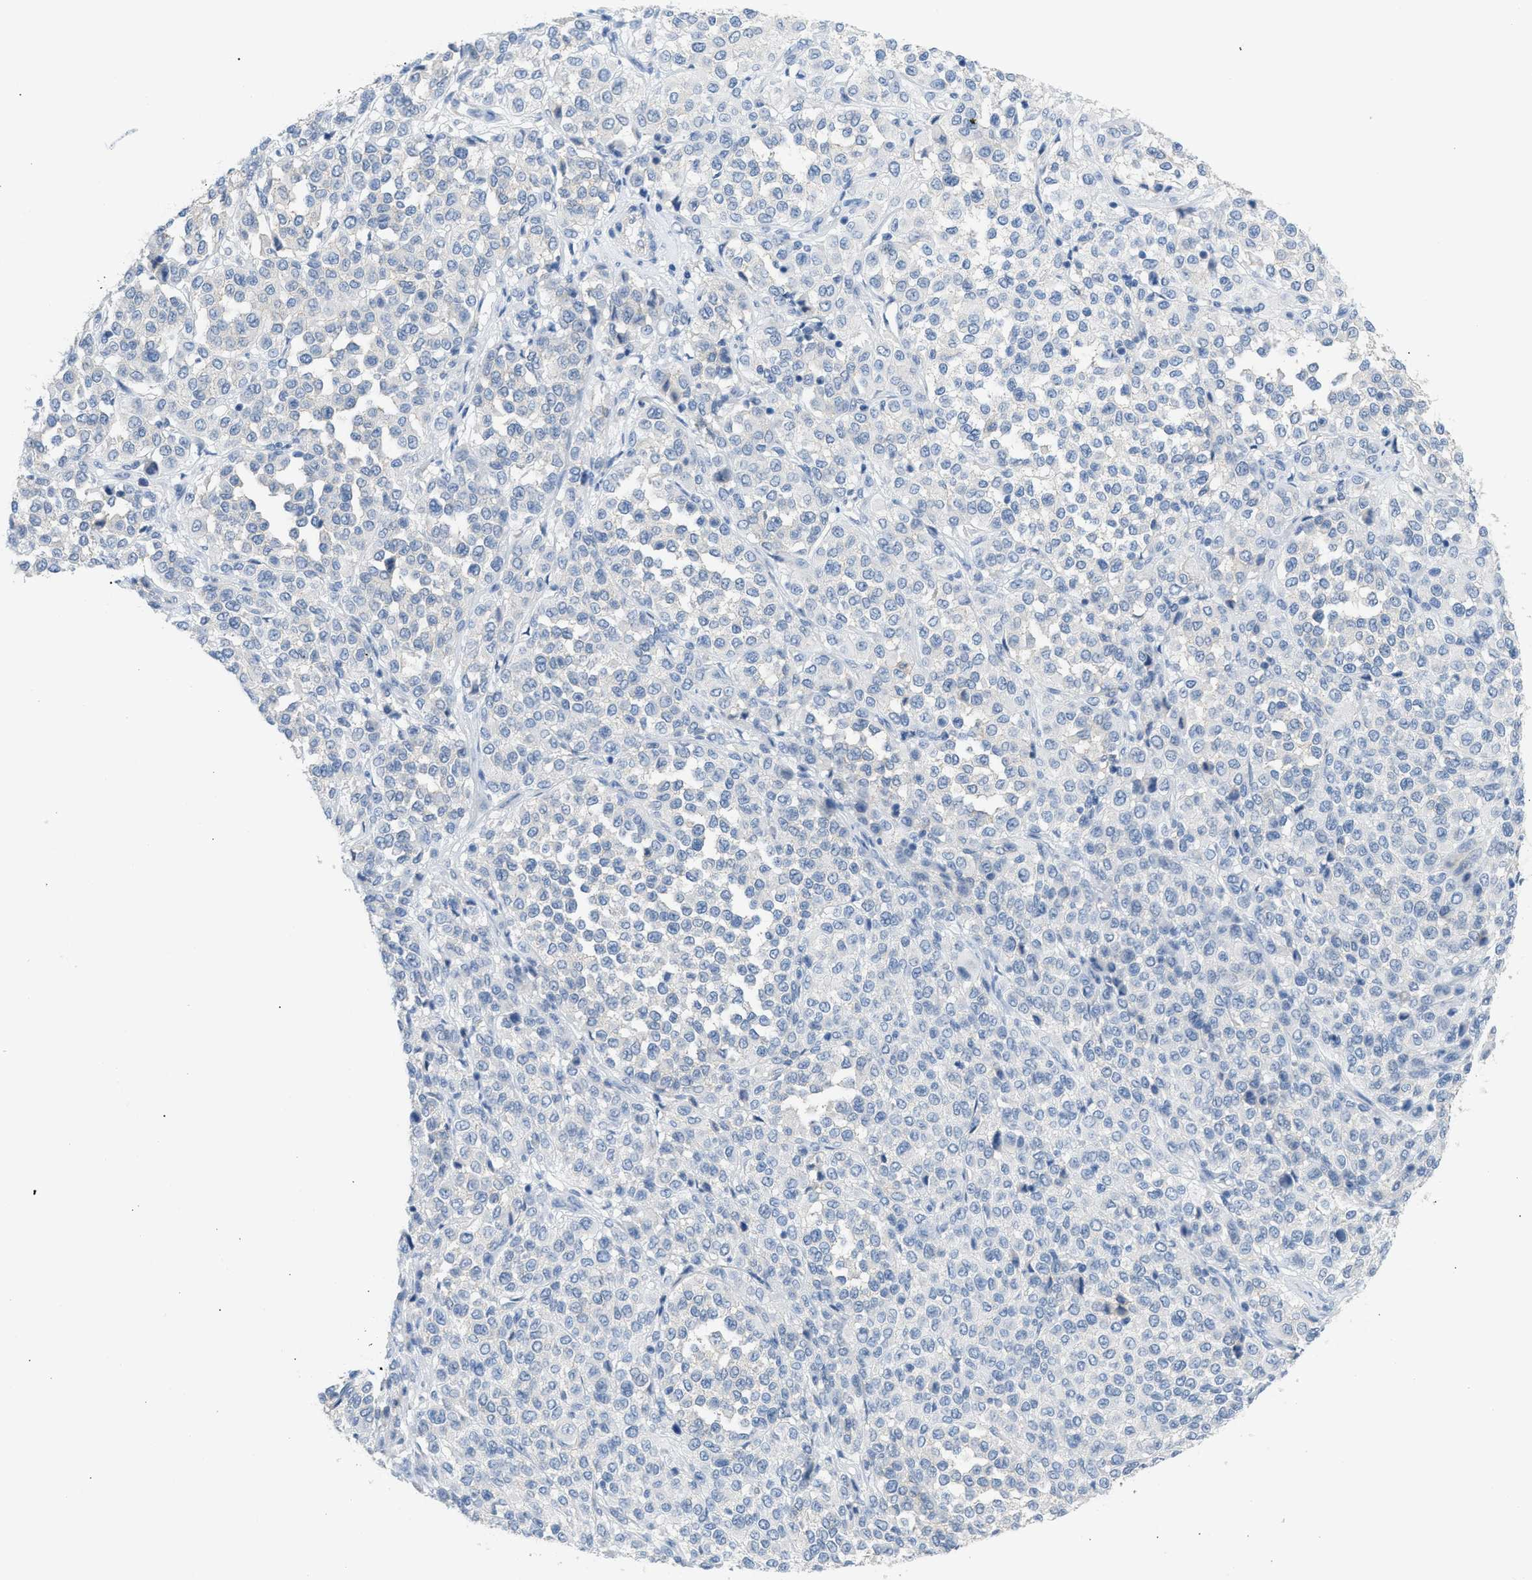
{"staining": {"intensity": "negative", "quantity": "none", "location": "none"}, "tissue": "melanoma", "cell_type": "Tumor cells", "image_type": "cancer", "snomed": [{"axis": "morphology", "description": "Malignant melanoma, Metastatic site"}, {"axis": "topography", "description": "Pancreas"}], "caption": "The immunohistochemistry (IHC) histopathology image has no significant expression in tumor cells of malignant melanoma (metastatic site) tissue.", "gene": "ERBB2", "patient": {"sex": "female", "age": 30}}